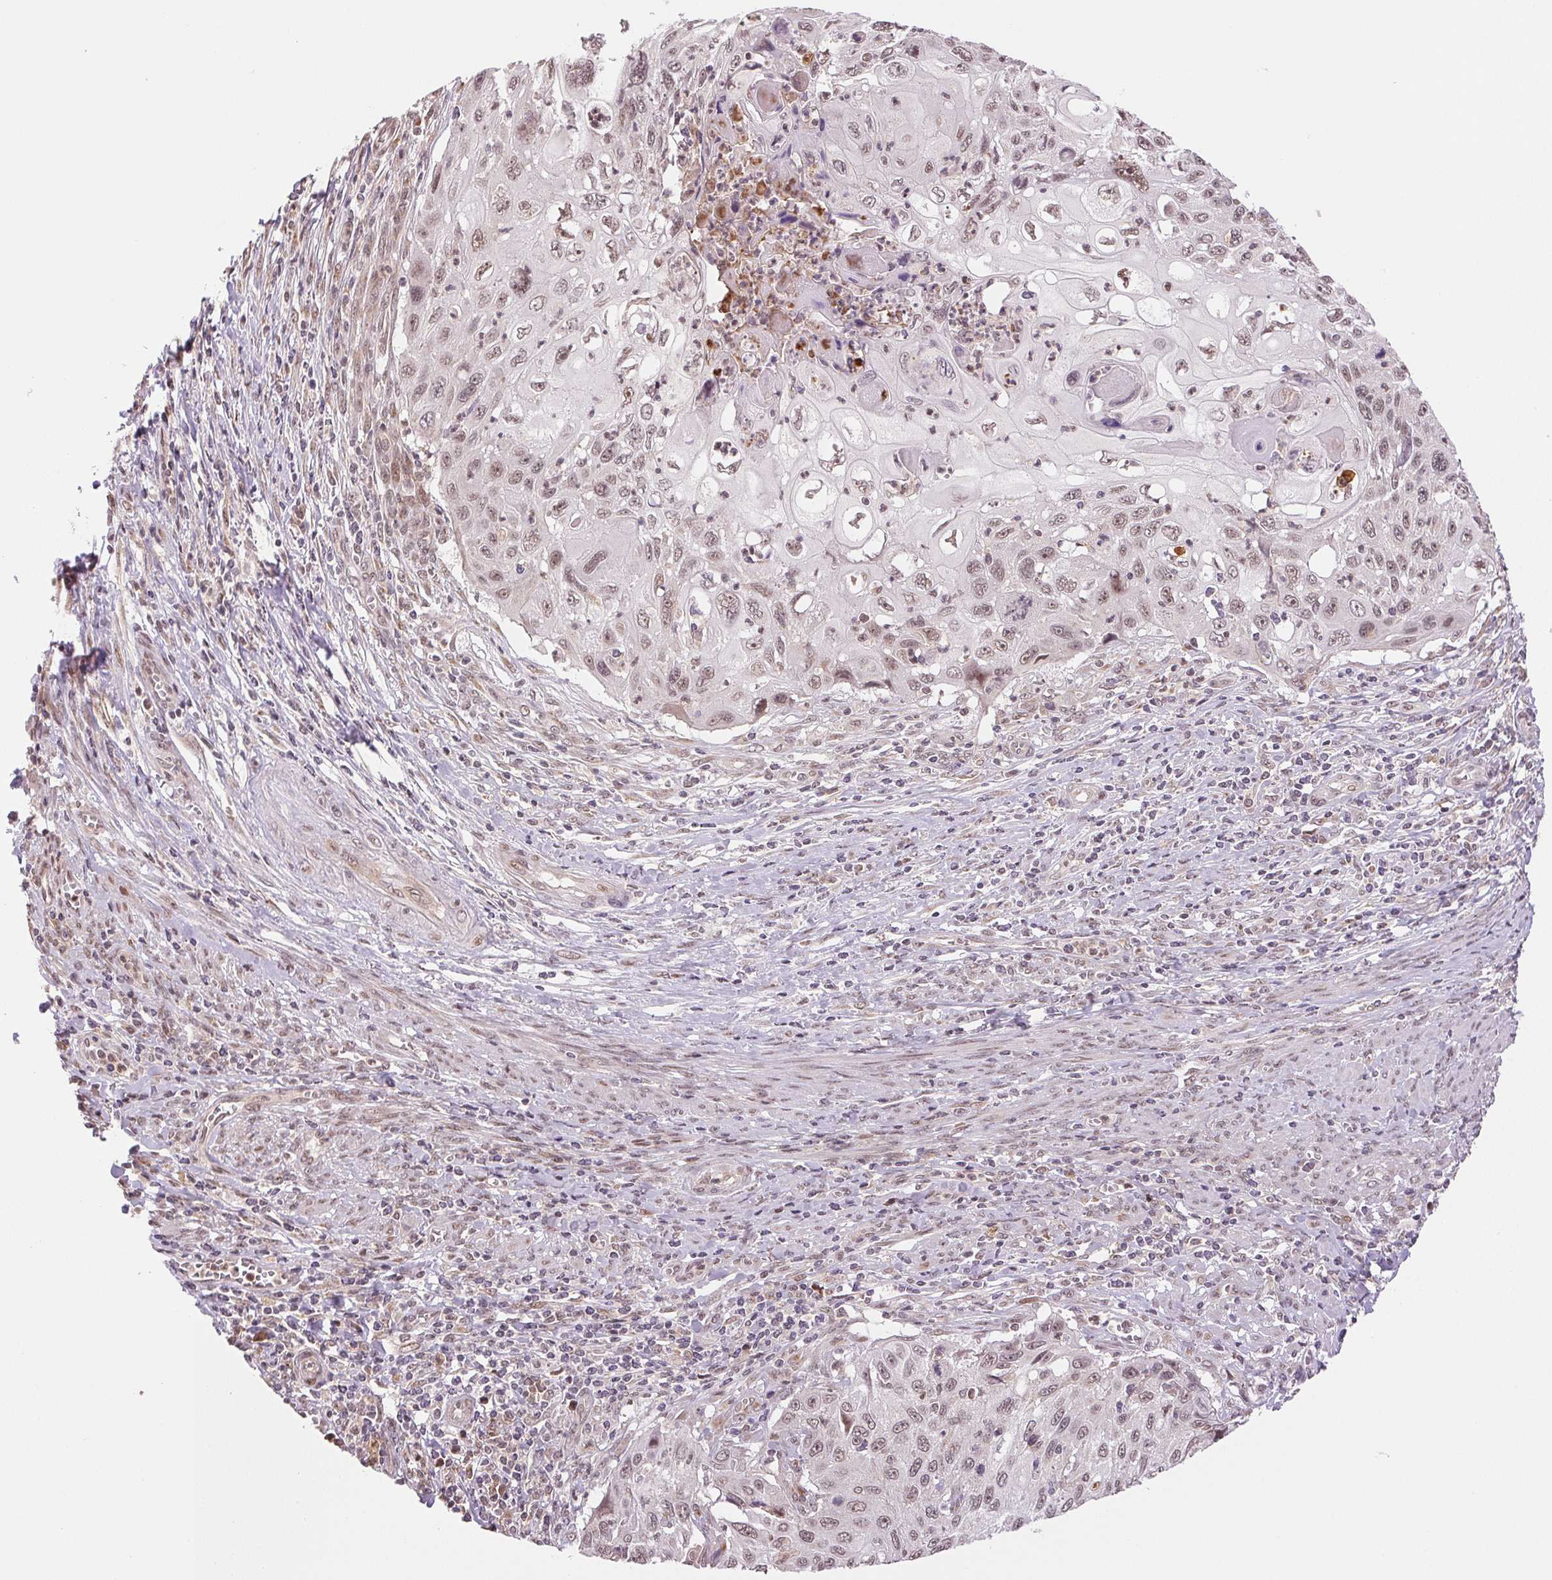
{"staining": {"intensity": "weak", "quantity": ">75%", "location": "nuclear"}, "tissue": "cervical cancer", "cell_type": "Tumor cells", "image_type": "cancer", "snomed": [{"axis": "morphology", "description": "Squamous cell carcinoma, NOS"}, {"axis": "topography", "description": "Cervix"}], "caption": "A histopathology image of squamous cell carcinoma (cervical) stained for a protein displays weak nuclear brown staining in tumor cells. Using DAB (3,3'-diaminobenzidine) (brown) and hematoxylin (blue) stains, captured at high magnification using brightfield microscopy.", "gene": "GRHL3", "patient": {"sex": "female", "age": 70}}